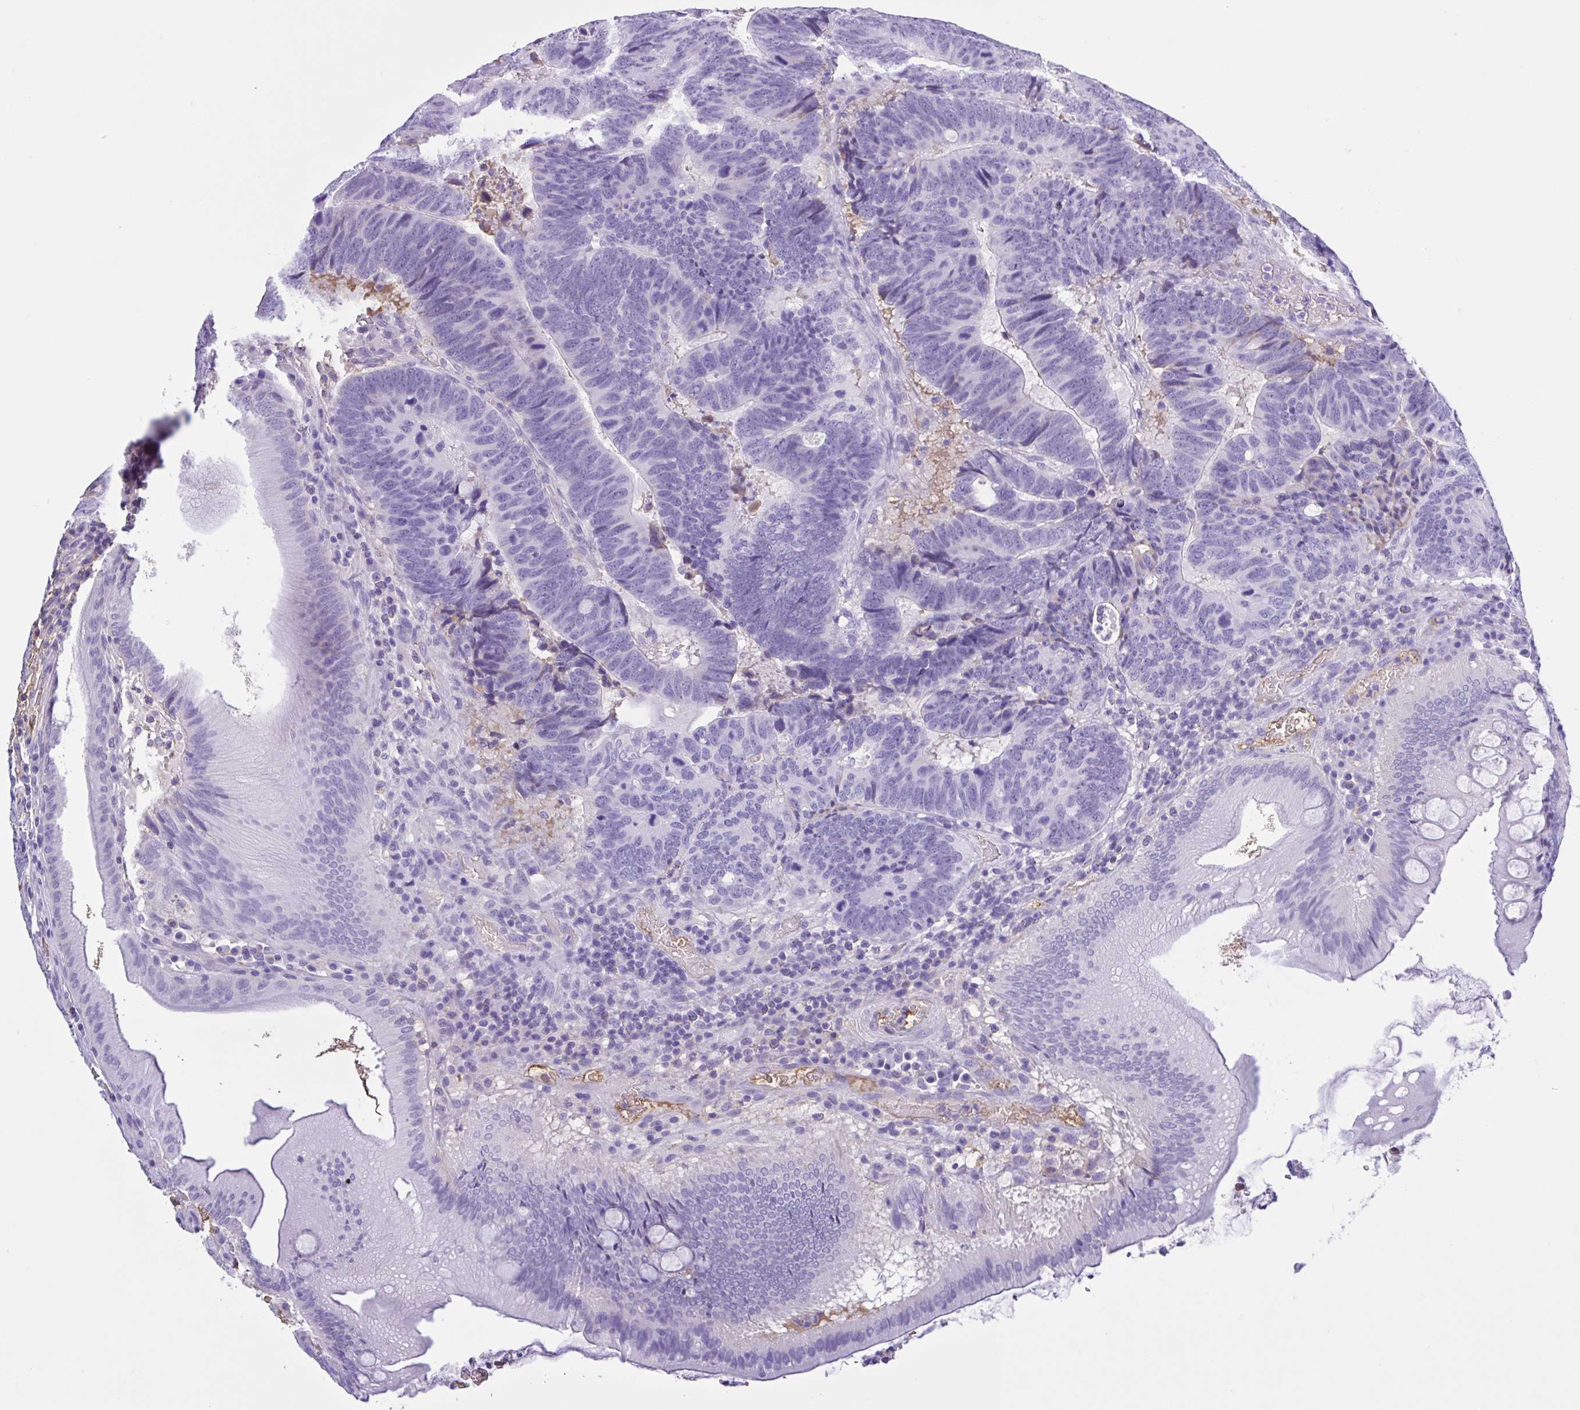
{"staining": {"intensity": "negative", "quantity": "none", "location": "none"}, "tissue": "colorectal cancer", "cell_type": "Tumor cells", "image_type": "cancer", "snomed": [{"axis": "morphology", "description": "Adenocarcinoma, NOS"}, {"axis": "topography", "description": "Colon"}], "caption": "Adenocarcinoma (colorectal) was stained to show a protein in brown. There is no significant staining in tumor cells.", "gene": "LARGE2", "patient": {"sex": "male", "age": 62}}